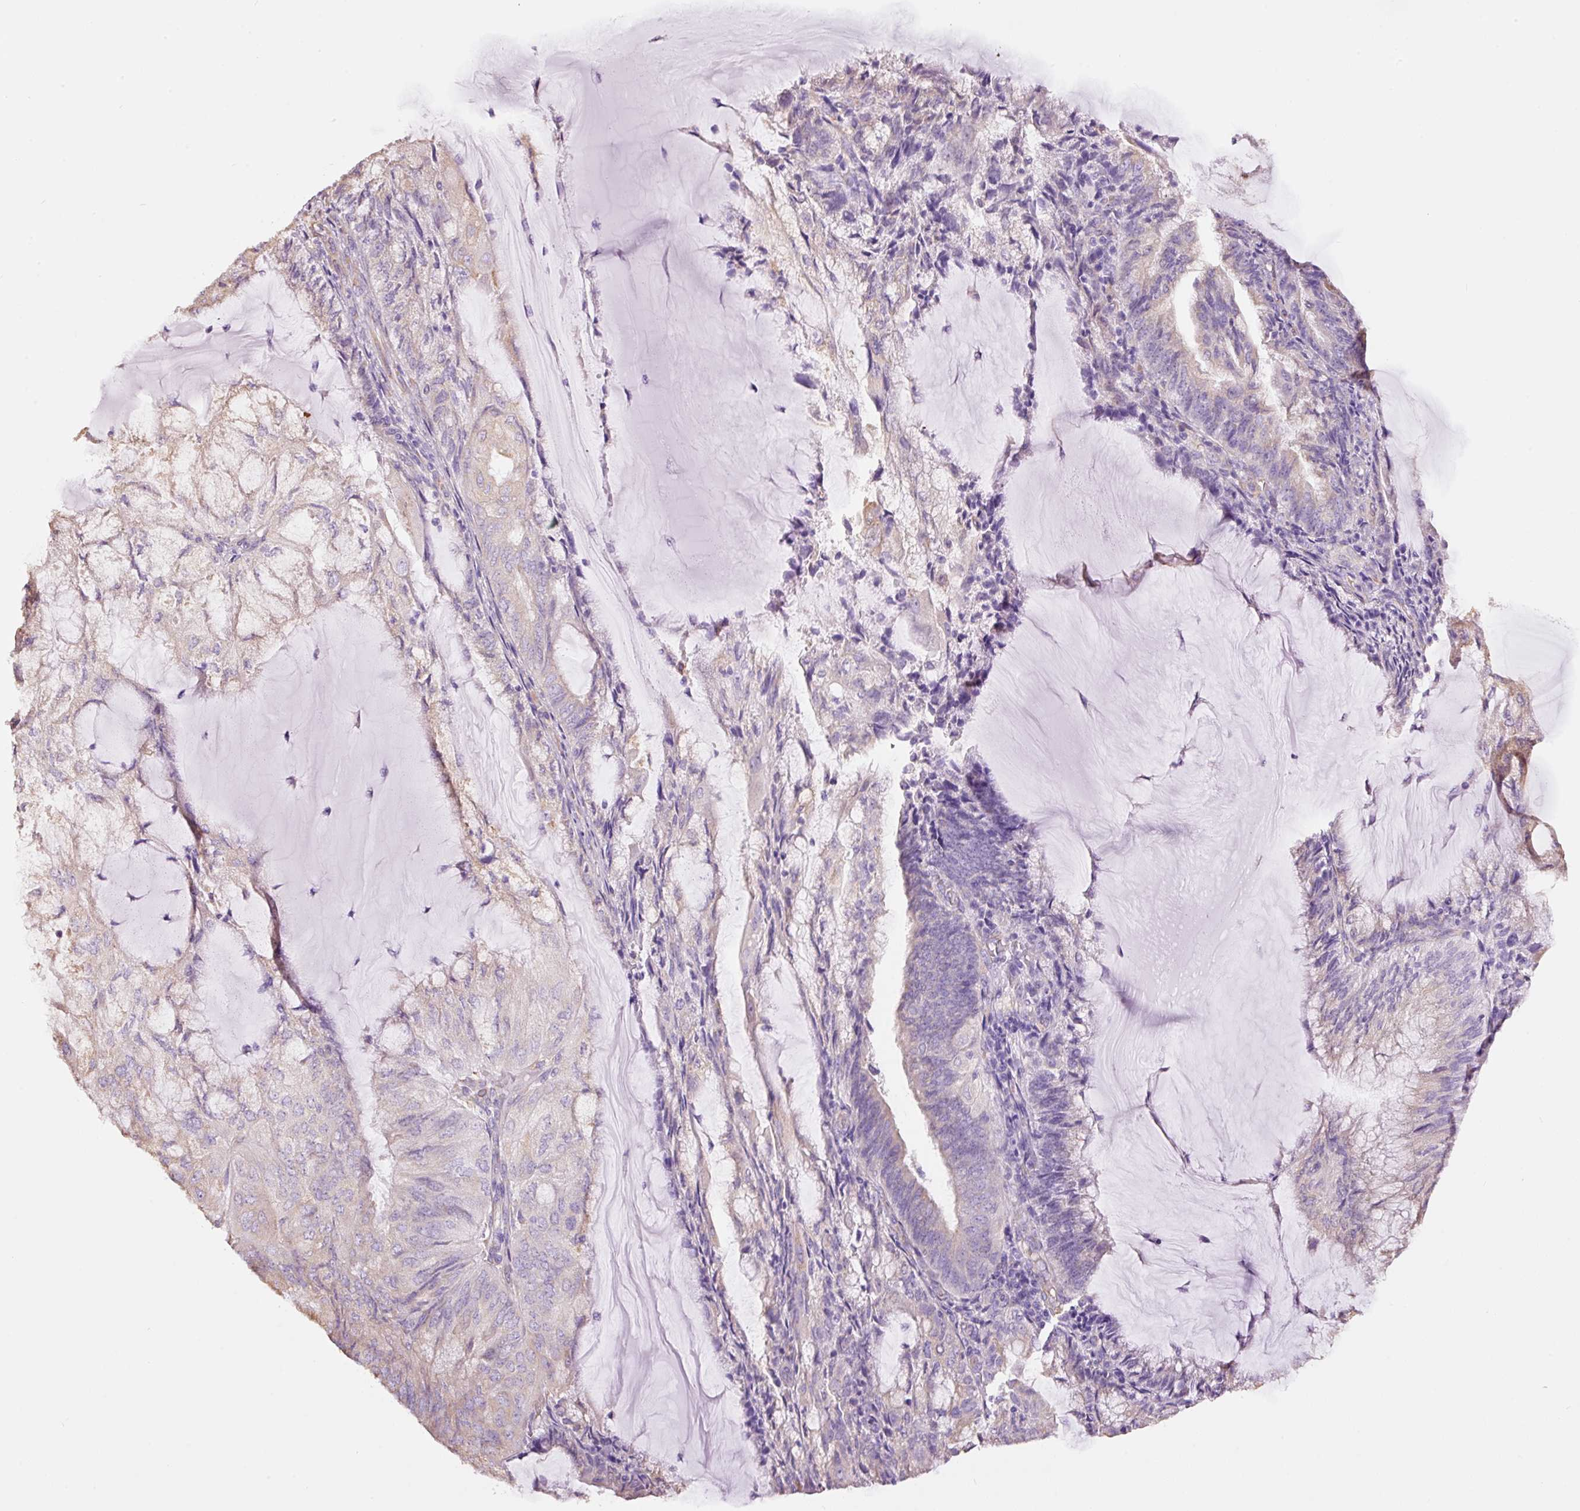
{"staining": {"intensity": "weak", "quantity": "<25%", "location": "cytoplasmic/membranous"}, "tissue": "endometrial cancer", "cell_type": "Tumor cells", "image_type": "cancer", "snomed": [{"axis": "morphology", "description": "Adenocarcinoma, NOS"}, {"axis": "topography", "description": "Endometrium"}], "caption": "Tumor cells show no significant positivity in endometrial cancer (adenocarcinoma). Nuclei are stained in blue.", "gene": "GCG", "patient": {"sex": "female", "age": 81}}